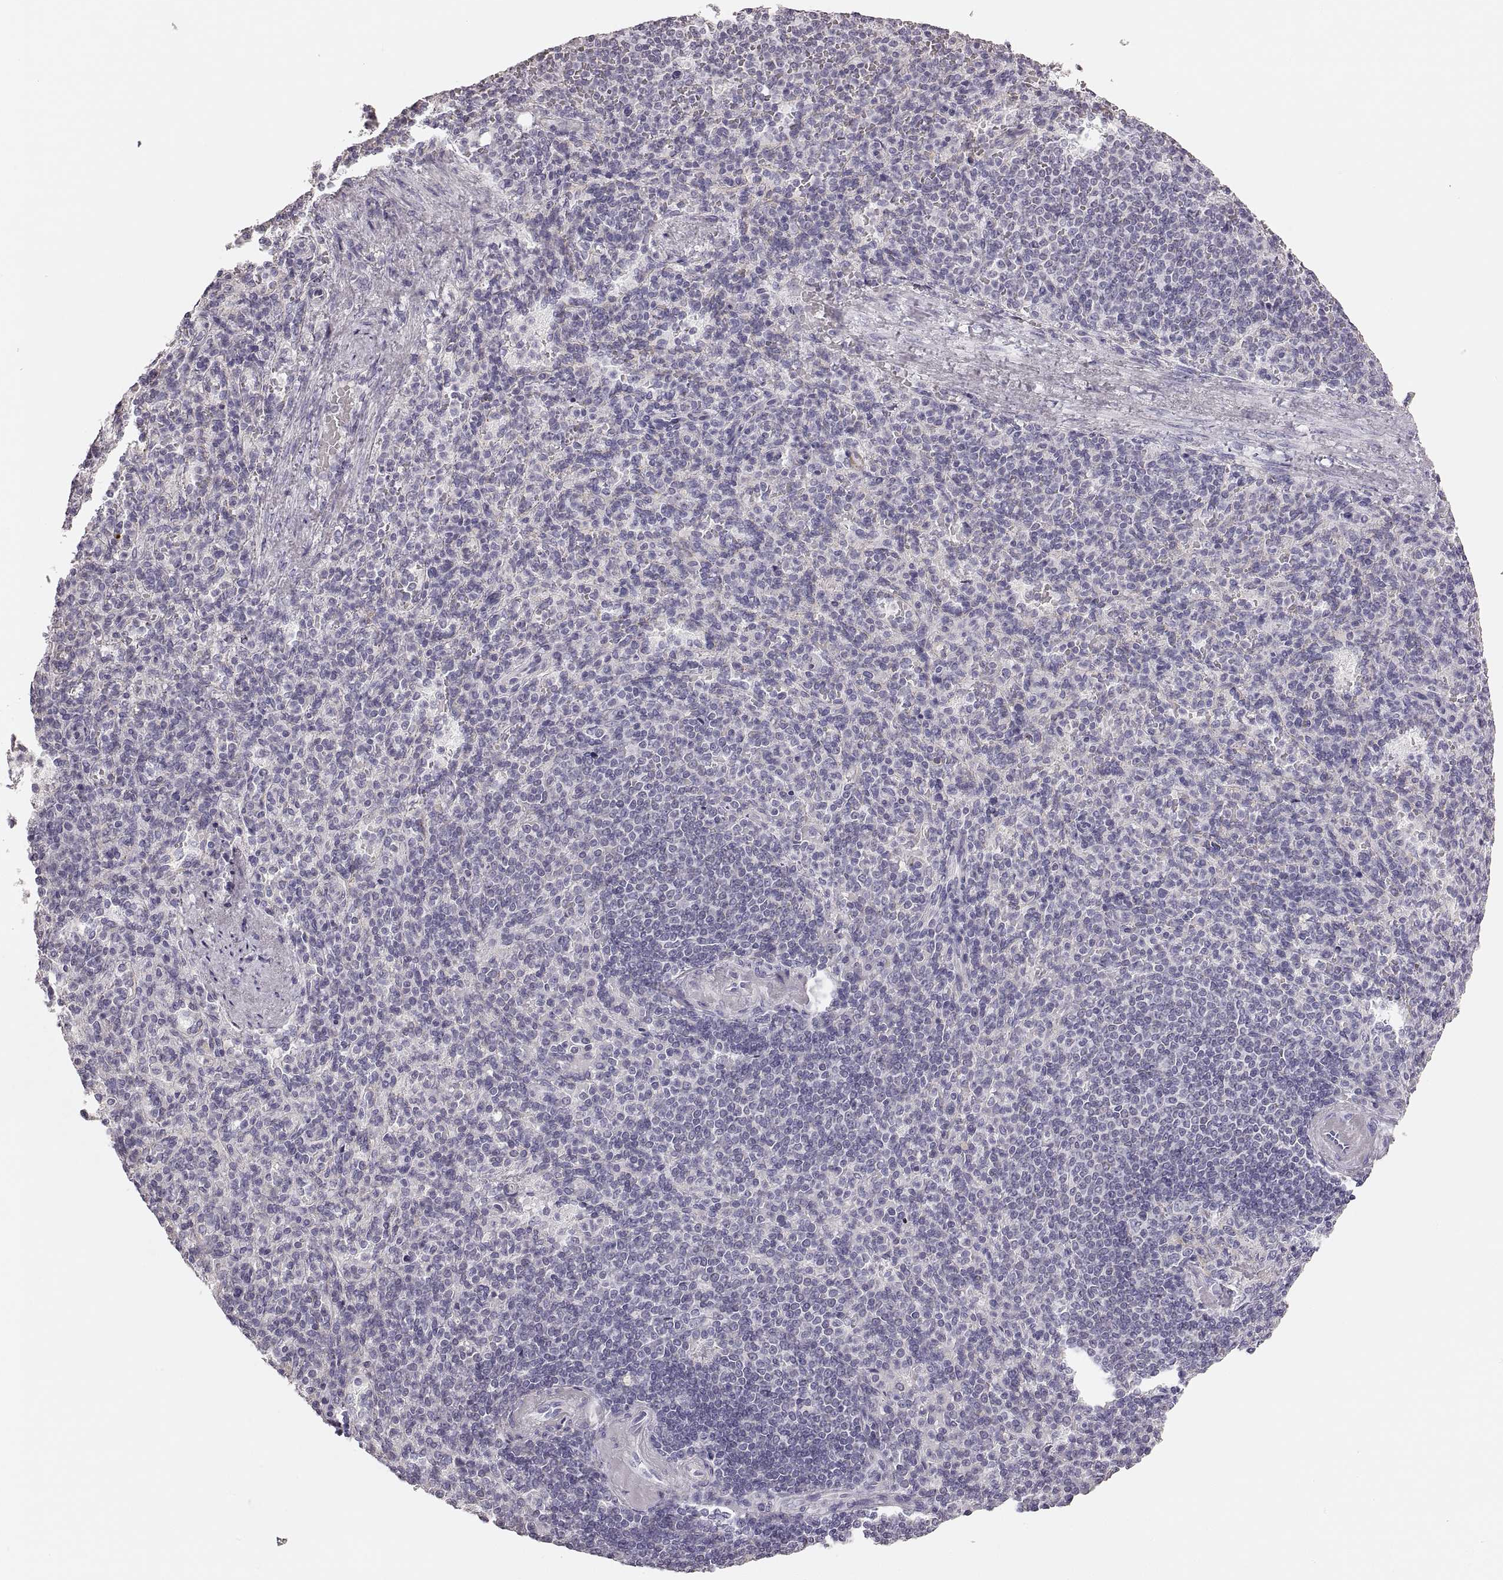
{"staining": {"intensity": "negative", "quantity": "none", "location": "none"}, "tissue": "spleen", "cell_type": "Cells in red pulp", "image_type": "normal", "snomed": [{"axis": "morphology", "description": "Normal tissue, NOS"}, {"axis": "topography", "description": "Spleen"}], "caption": "The photomicrograph shows no staining of cells in red pulp in normal spleen. The staining was performed using DAB to visualize the protein expression in brown, while the nuclei were stained in blue with hematoxylin (Magnification: 20x).", "gene": "RDH13", "patient": {"sex": "female", "age": 74}}